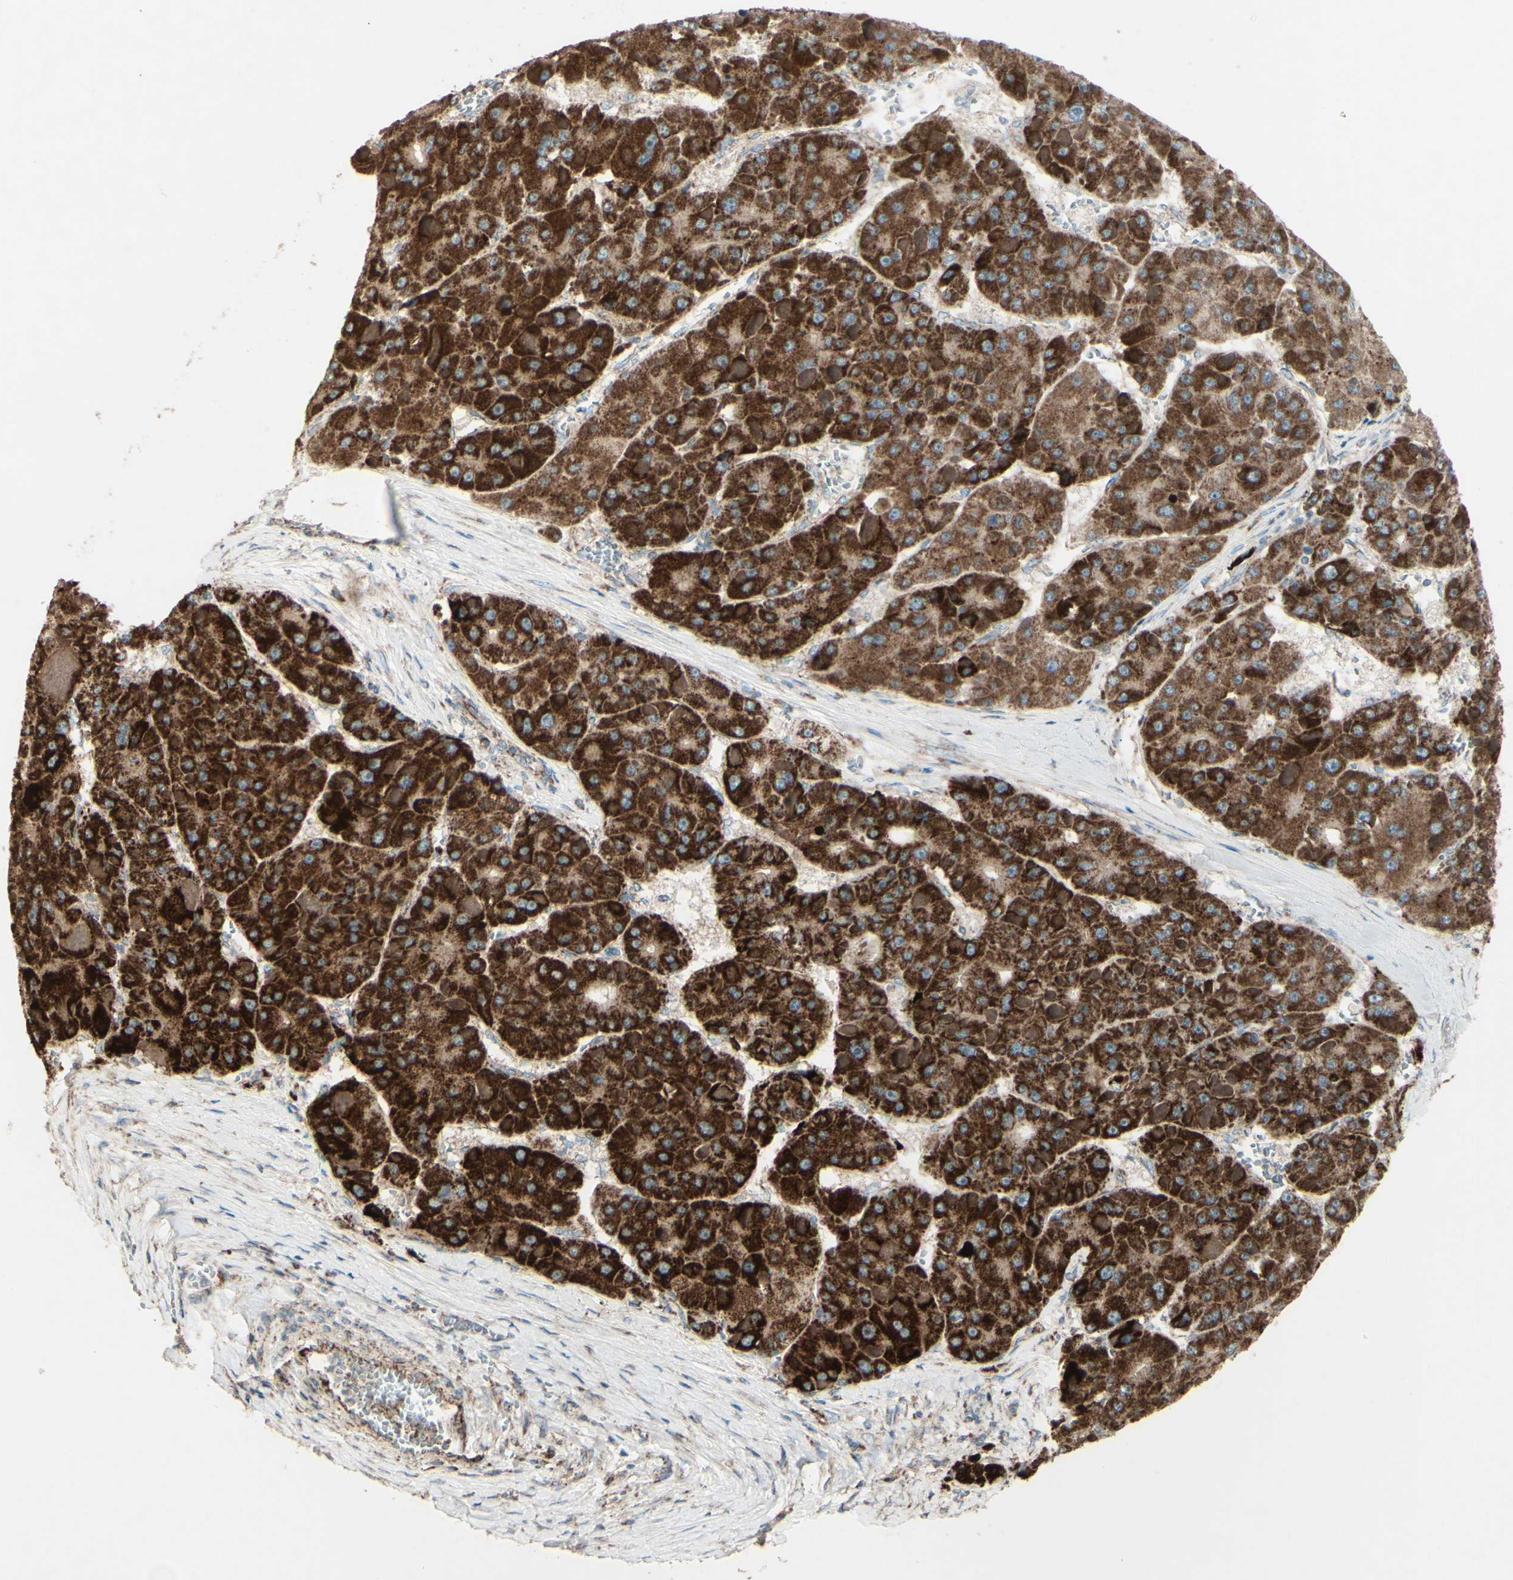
{"staining": {"intensity": "strong", "quantity": ">75%", "location": "cytoplasmic/membranous"}, "tissue": "liver cancer", "cell_type": "Tumor cells", "image_type": "cancer", "snomed": [{"axis": "morphology", "description": "Carcinoma, Hepatocellular, NOS"}, {"axis": "topography", "description": "Liver"}], "caption": "Protein expression analysis of human liver hepatocellular carcinoma reveals strong cytoplasmic/membranous staining in about >75% of tumor cells.", "gene": "RHOT1", "patient": {"sex": "female", "age": 73}}